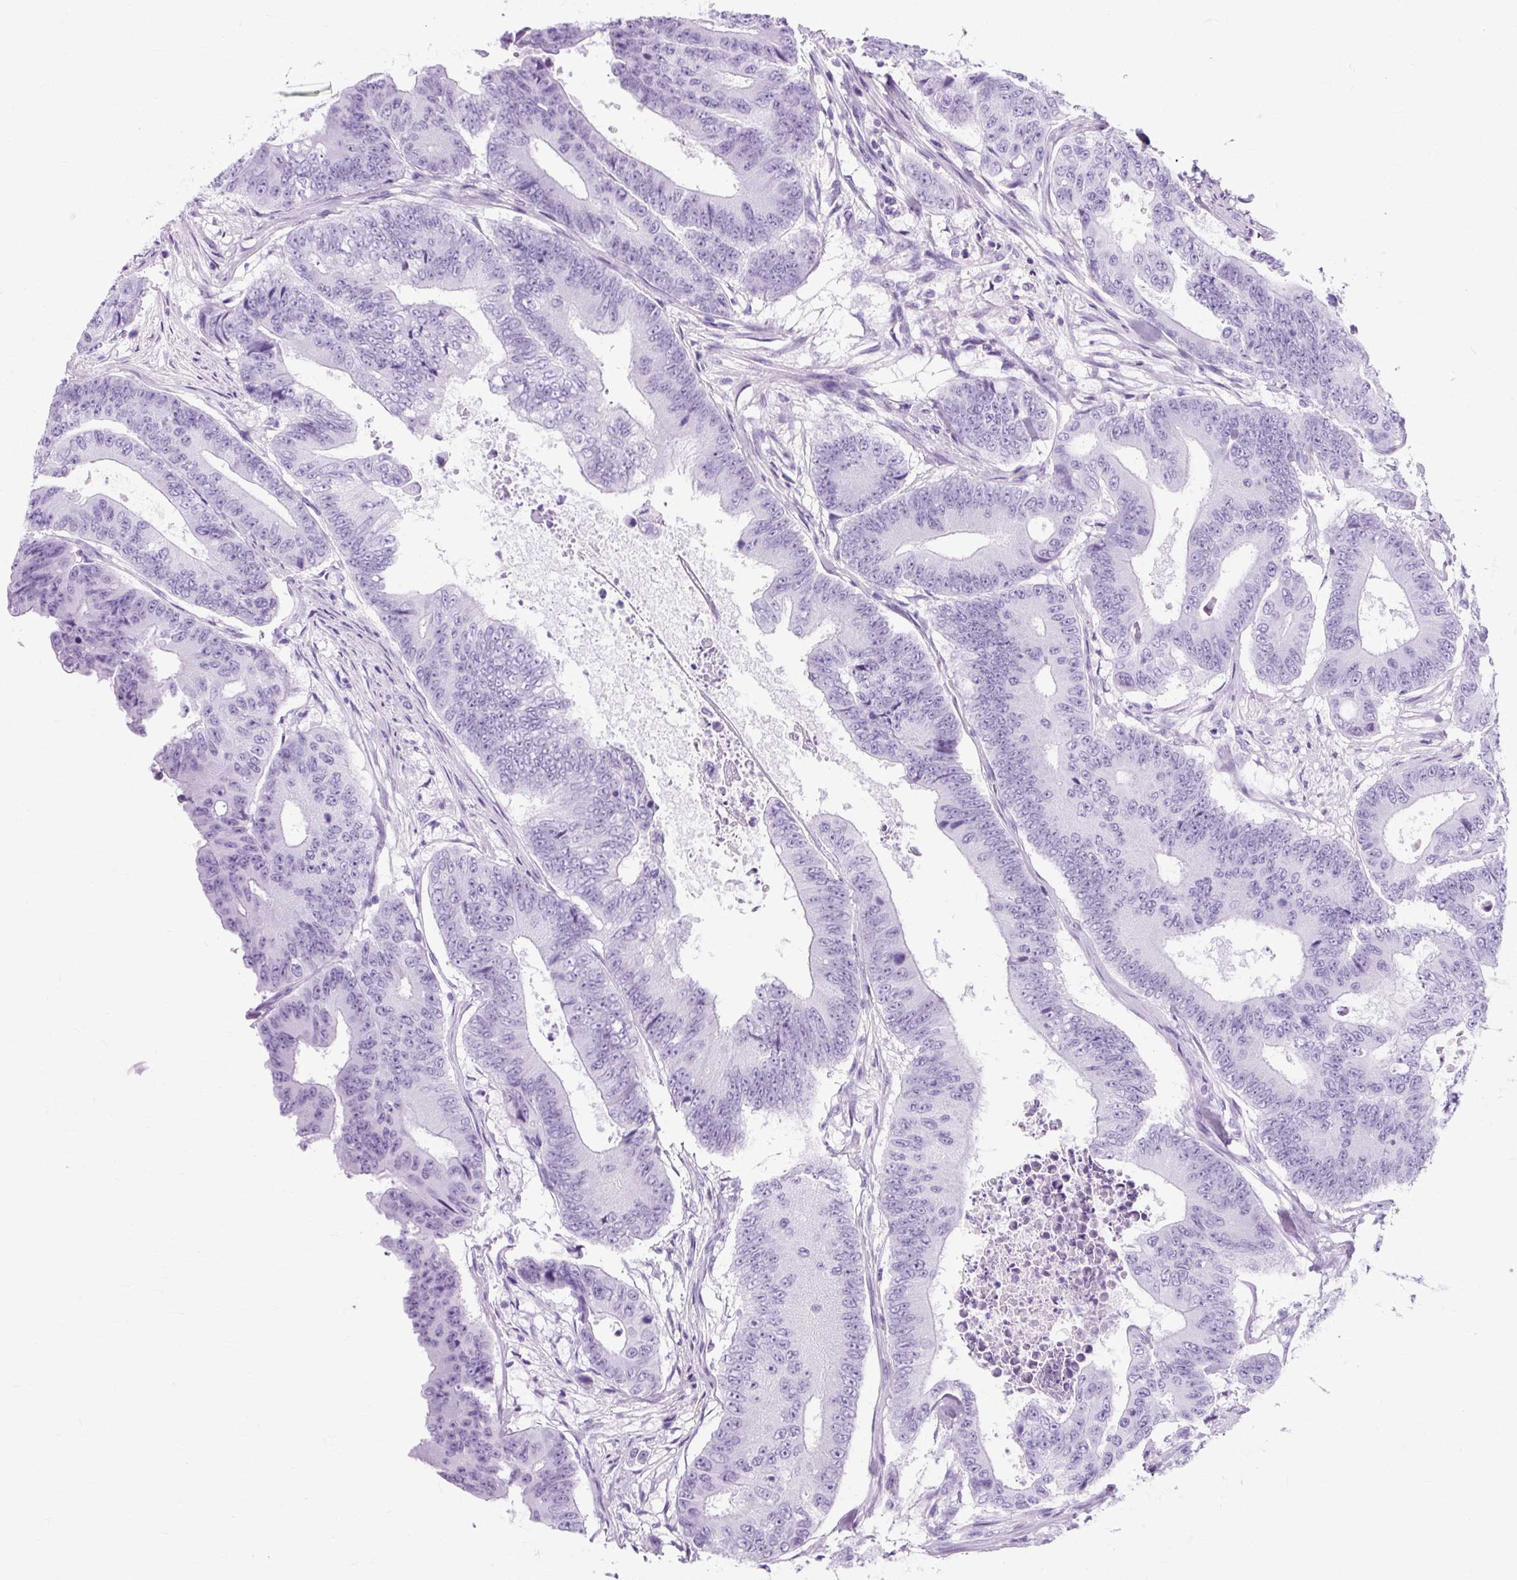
{"staining": {"intensity": "negative", "quantity": "none", "location": "none"}, "tissue": "colorectal cancer", "cell_type": "Tumor cells", "image_type": "cancer", "snomed": [{"axis": "morphology", "description": "Adenocarcinoma, NOS"}, {"axis": "topography", "description": "Colon"}], "caption": "Tumor cells are negative for brown protein staining in colorectal cancer (adenocarcinoma). (Immunohistochemistry, brightfield microscopy, high magnification).", "gene": "TMEM89", "patient": {"sex": "female", "age": 48}}